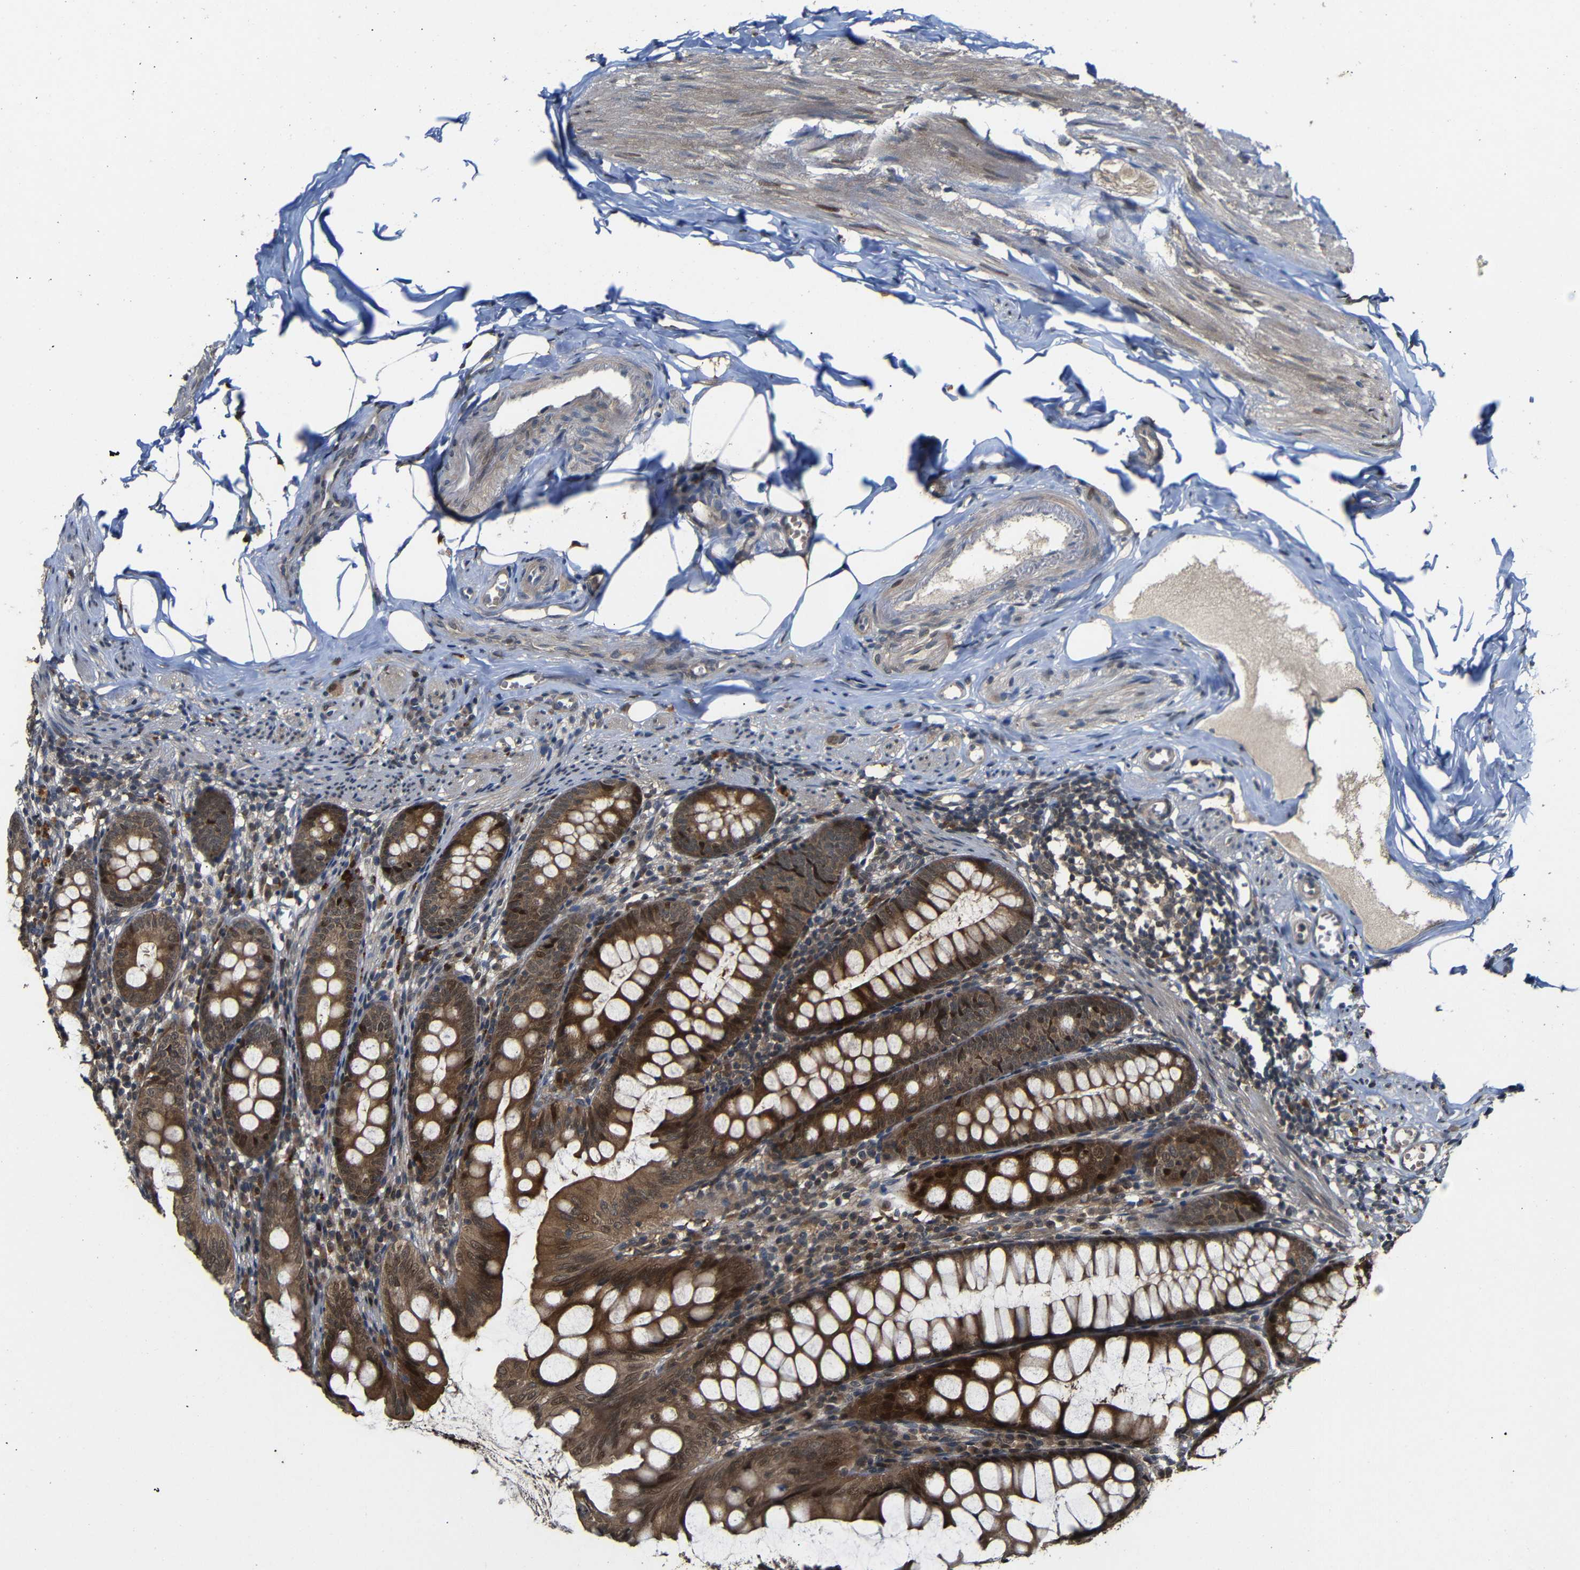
{"staining": {"intensity": "moderate", "quantity": ">75%", "location": "cytoplasmic/membranous"}, "tissue": "appendix", "cell_type": "Glandular cells", "image_type": "normal", "snomed": [{"axis": "morphology", "description": "Normal tissue, NOS"}, {"axis": "topography", "description": "Appendix"}], "caption": "IHC image of unremarkable appendix: human appendix stained using immunohistochemistry (IHC) exhibits medium levels of moderate protein expression localized specifically in the cytoplasmic/membranous of glandular cells, appearing as a cytoplasmic/membranous brown color.", "gene": "ATG12", "patient": {"sex": "female", "age": 77}}